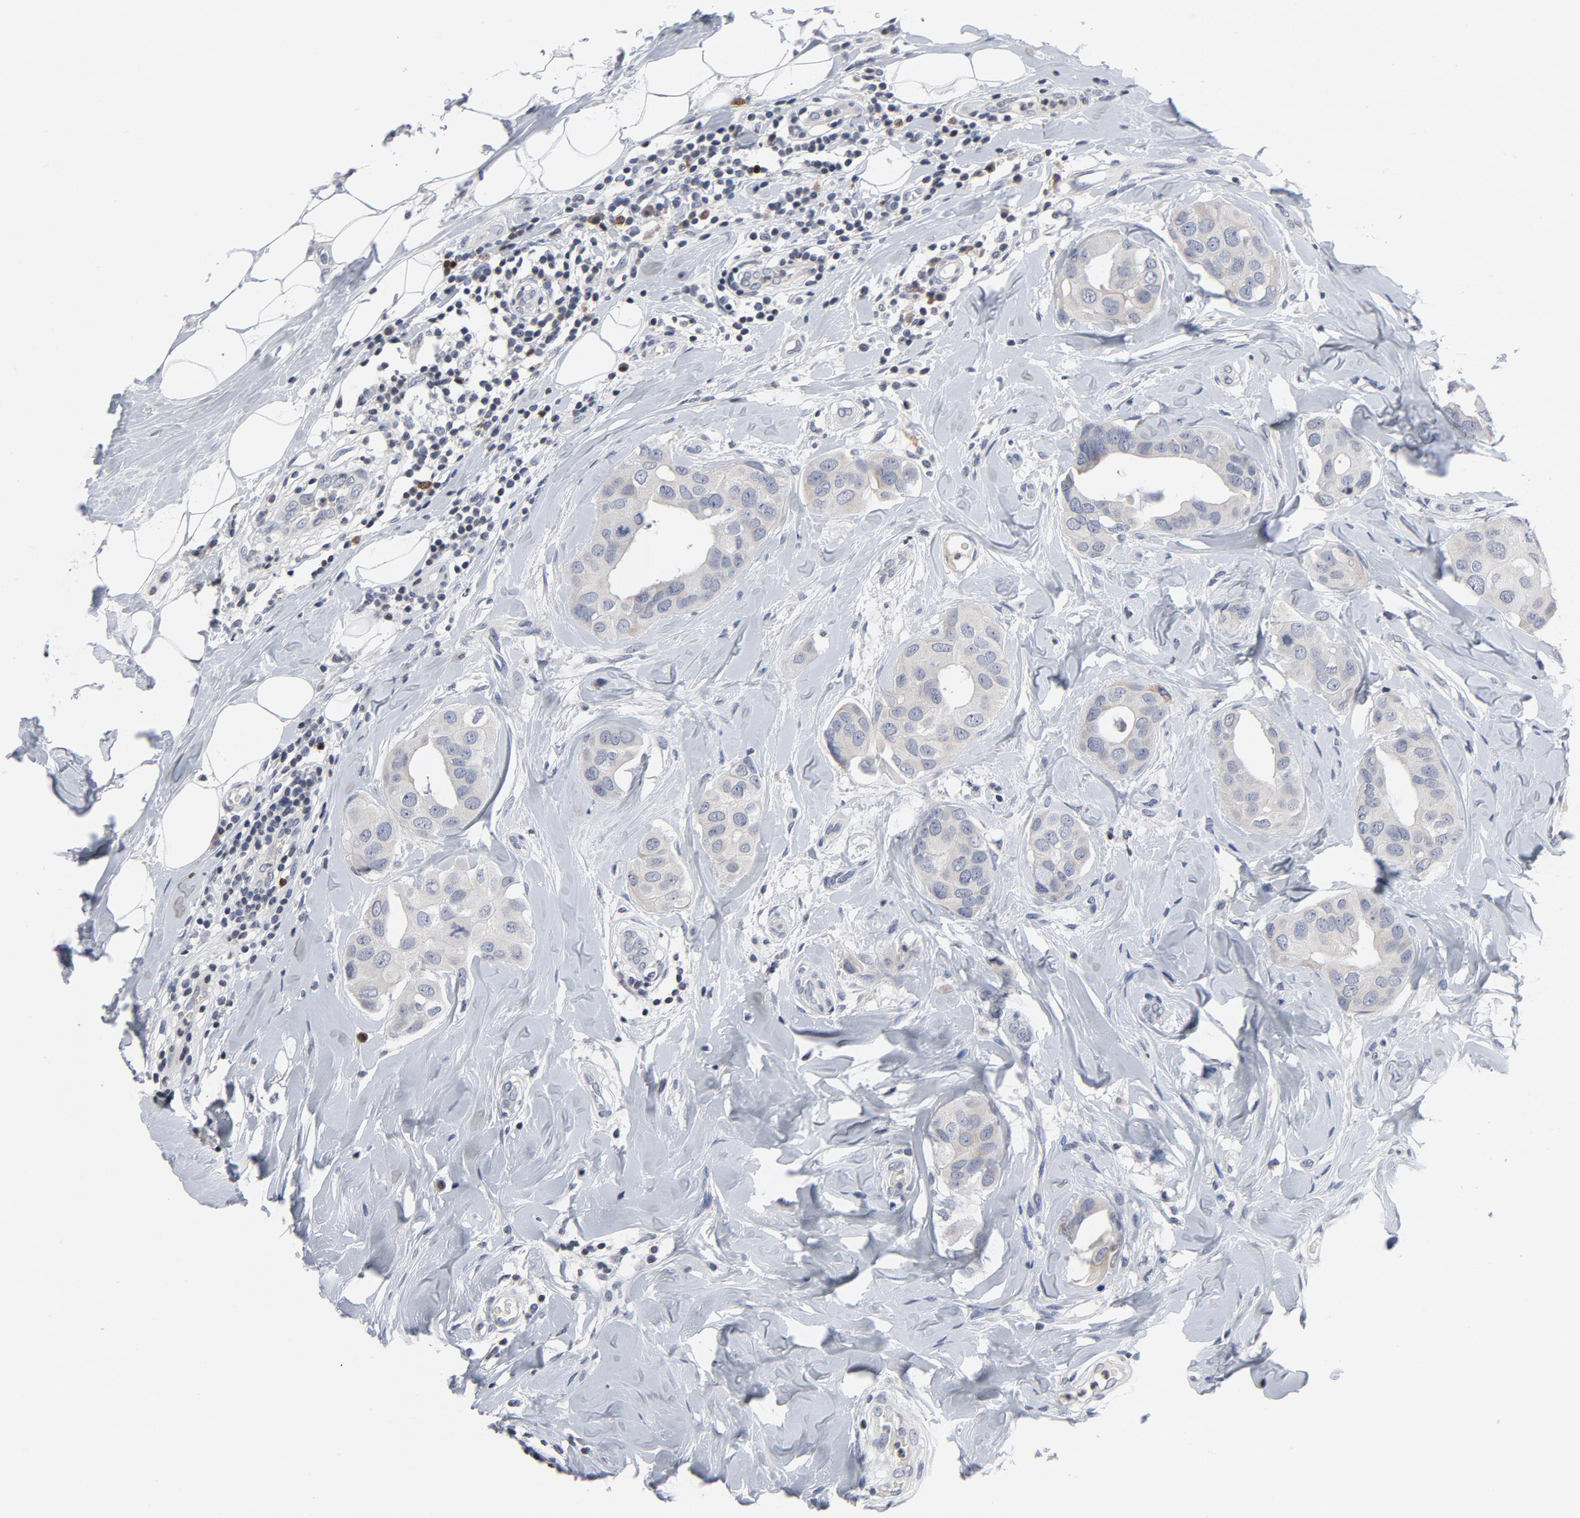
{"staining": {"intensity": "weak", "quantity": "<25%", "location": "cytoplasmic/membranous"}, "tissue": "breast cancer", "cell_type": "Tumor cells", "image_type": "cancer", "snomed": [{"axis": "morphology", "description": "Duct carcinoma"}, {"axis": "topography", "description": "Breast"}], "caption": "Tumor cells show no significant protein staining in breast cancer (intraductal carcinoma). (Immunohistochemistry (ihc), brightfield microscopy, high magnification).", "gene": "TCL1A", "patient": {"sex": "female", "age": 40}}